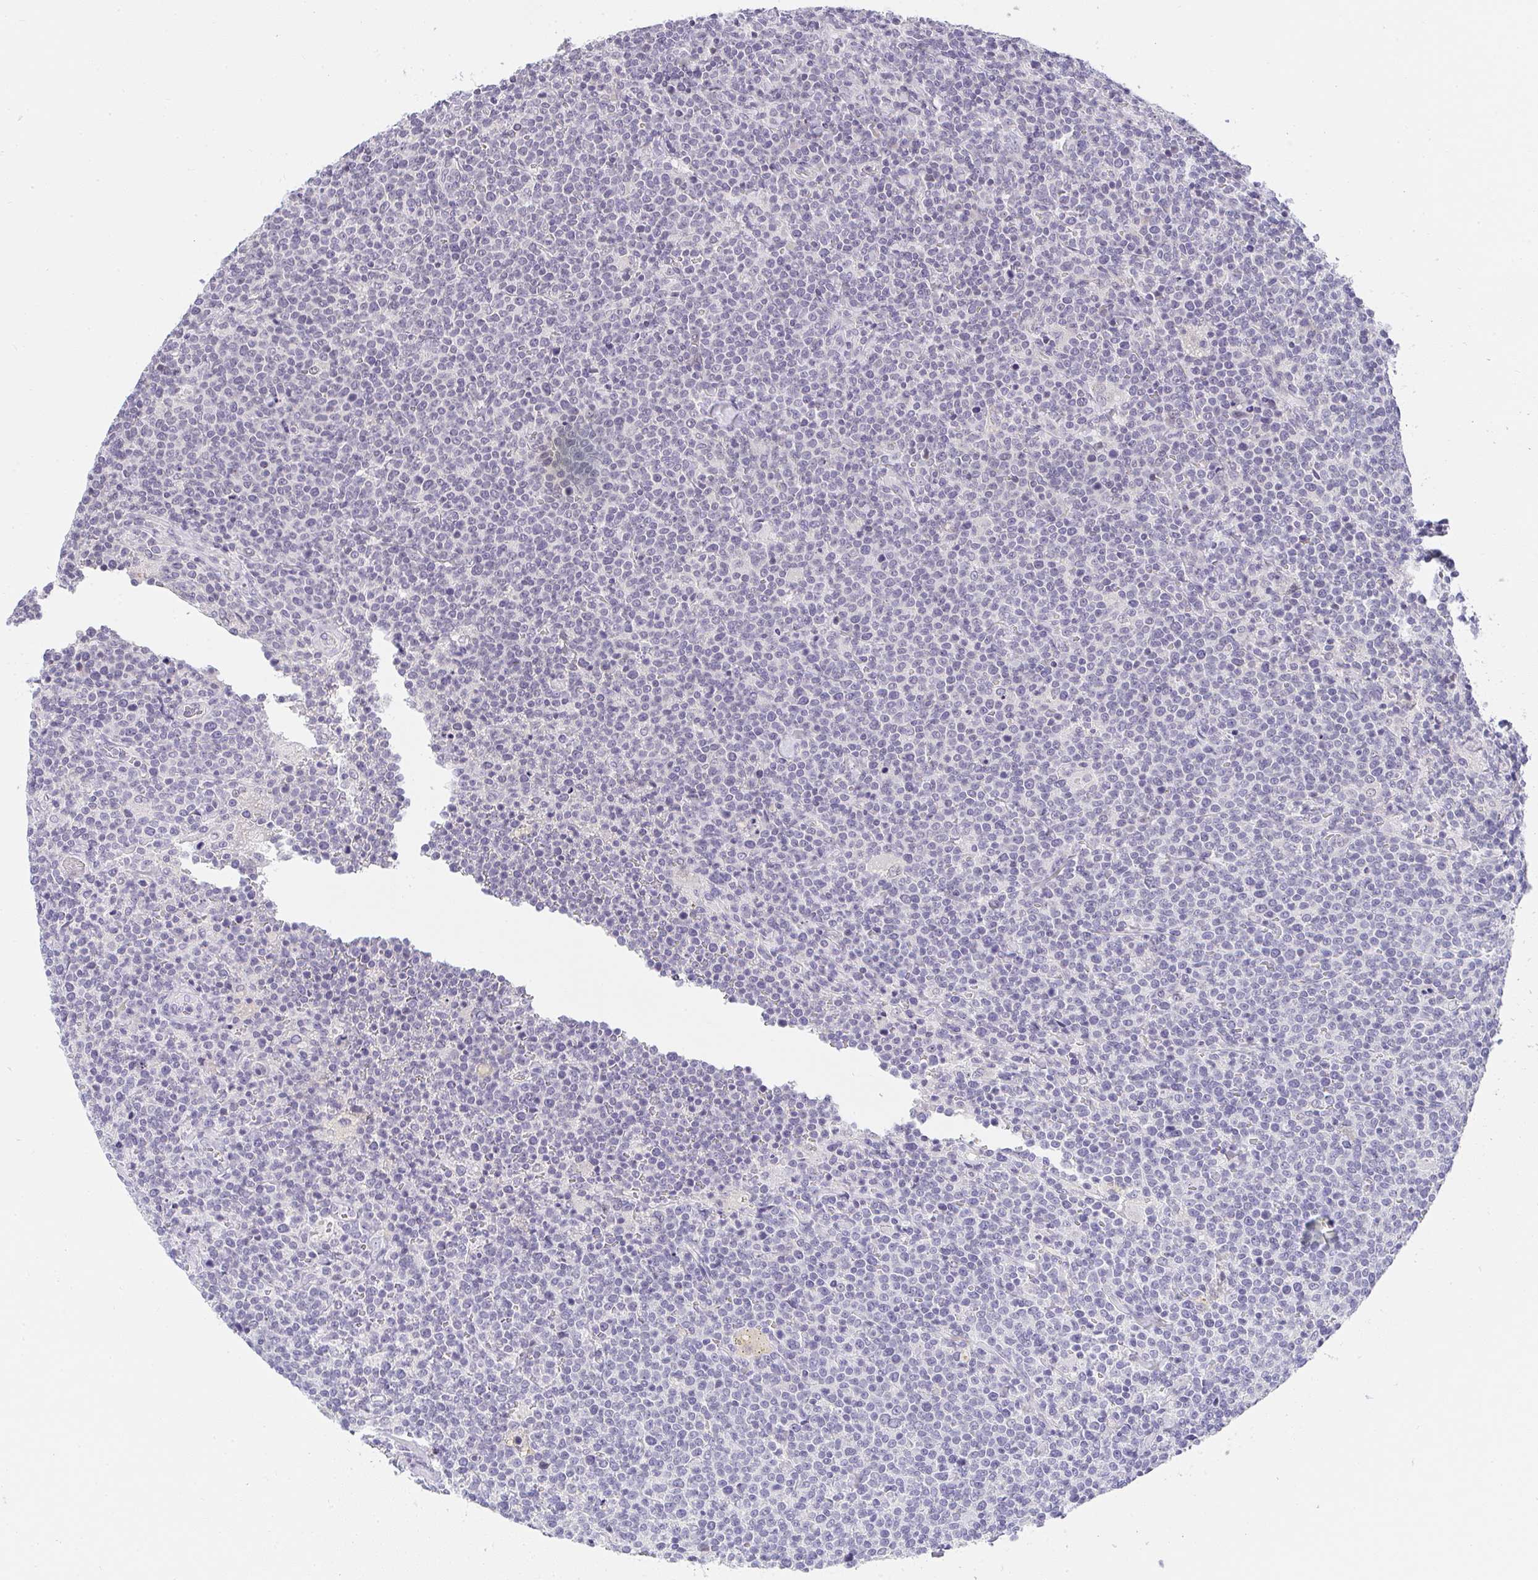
{"staining": {"intensity": "negative", "quantity": "none", "location": "none"}, "tissue": "lymphoma", "cell_type": "Tumor cells", "image_type": "cancer", "snomed": [{"axis": "morphology", "description": "Malignant lymphoma, non-Hodgkin's type, High grade"}, {"axis": "topography", "description": "Lymph node"}], "caption": "This micrograph is of lymphoma stained with immunohistochemistry (IHC) to label a protein in brown with the nuclei are counter-stained blue. There is no expression in tumor cells.", "gene": "CACNA1S", "patient": {"sex": "male", "age": 61}}